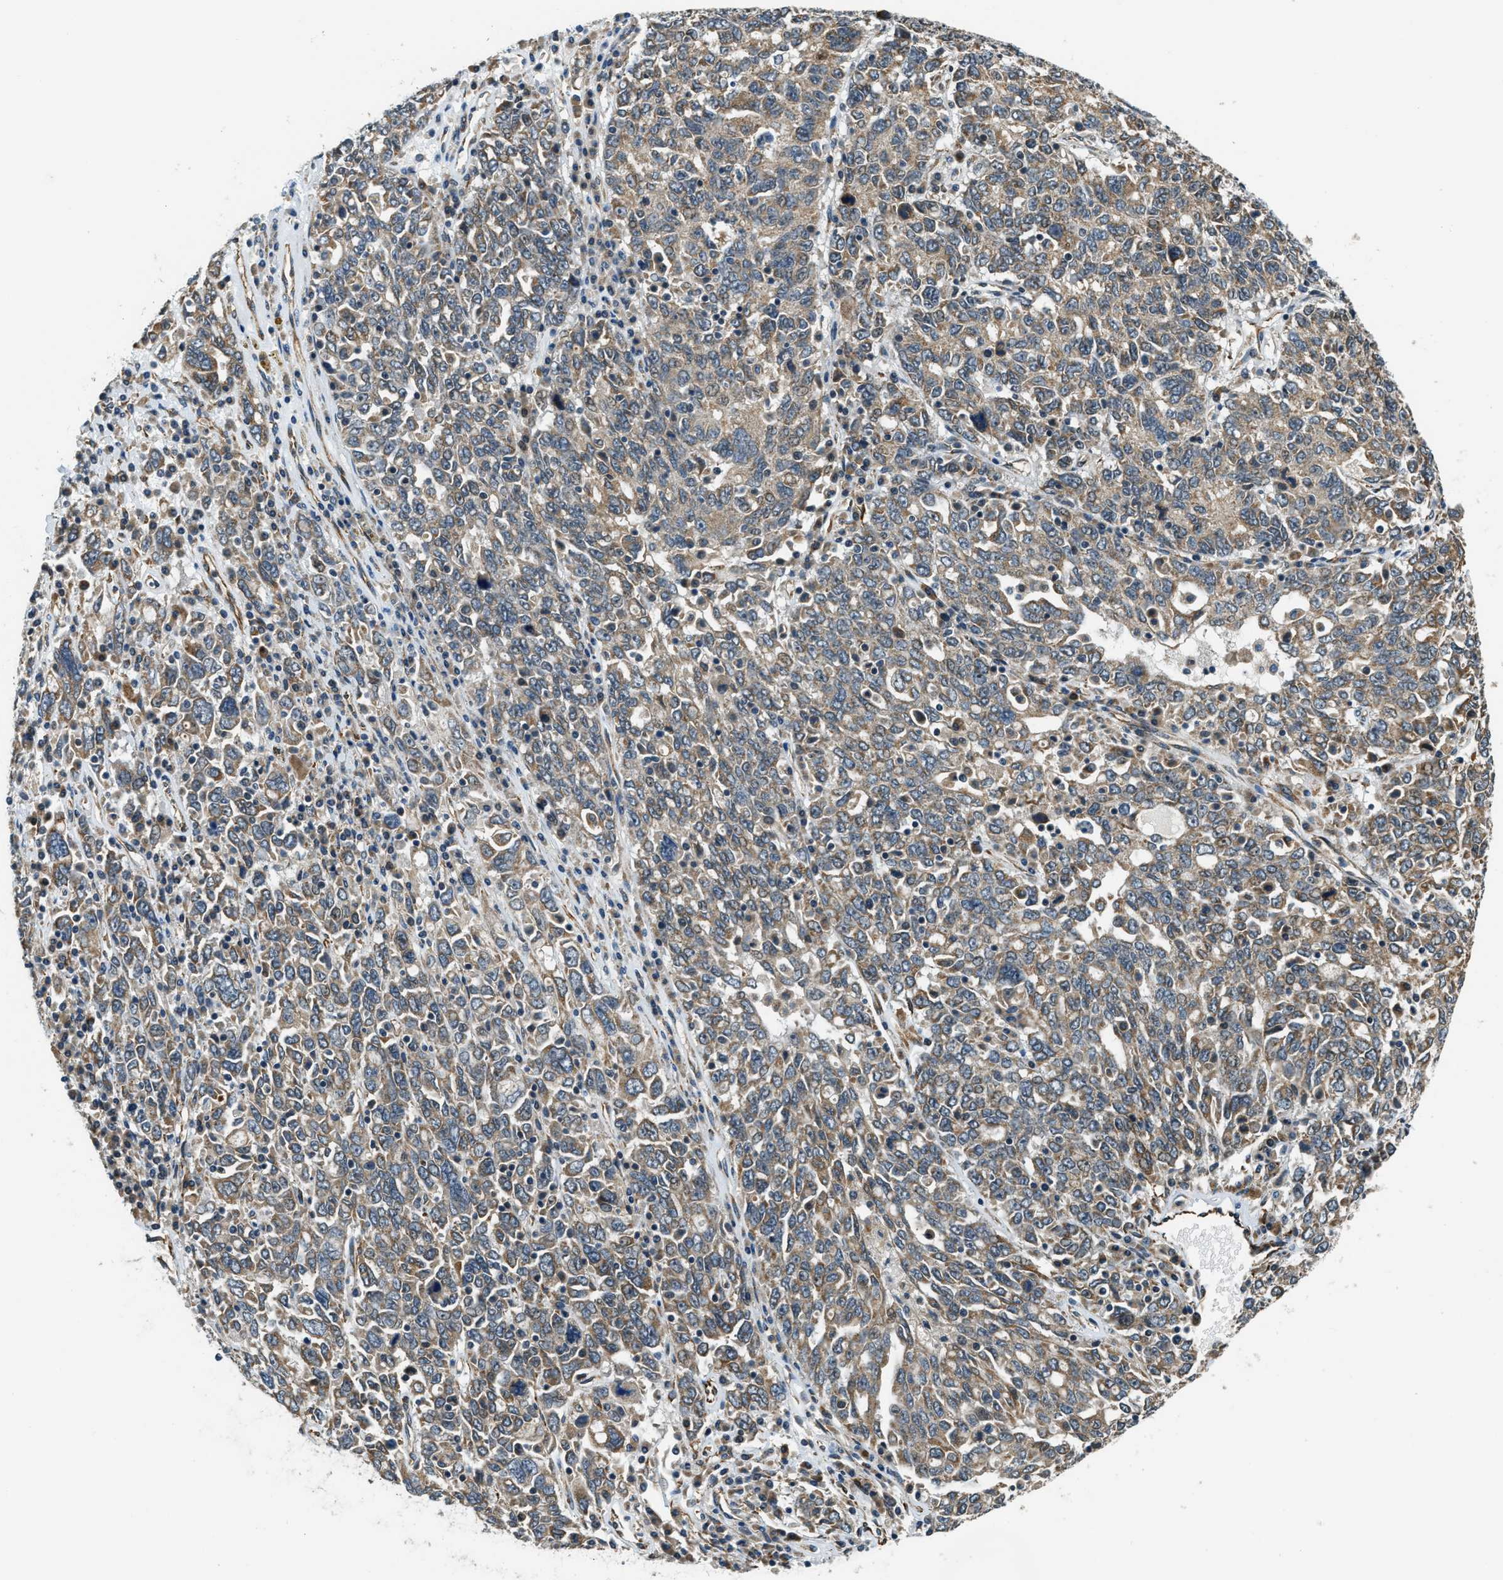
{"staining": {"intensity": "moderate", "quantity": ">75%", "location": "cytoplasmic/membranous"}, "tissue": "ovarian cancer", "cell_type": "Tumor cells", "image_type": "cancer", "snomed": [{"axis": "morphology", "description": "Carcinoma, endometroid"}, {"axis": "topography", "description": "Ovary"}], "caption": "Immunohistochemical staining of ovarian cancer (endometroid carcinoma) displays medium levels of moderate cytoplasmic/membranous expression in approximately >75% of tumor cells. The staining was performed using DAB, with brown indicating positive protein expression. Nuclei are stained blue with hematoxylin.", "gene": "ALOX12", "patient": {"sex": "female", "age": 62}}